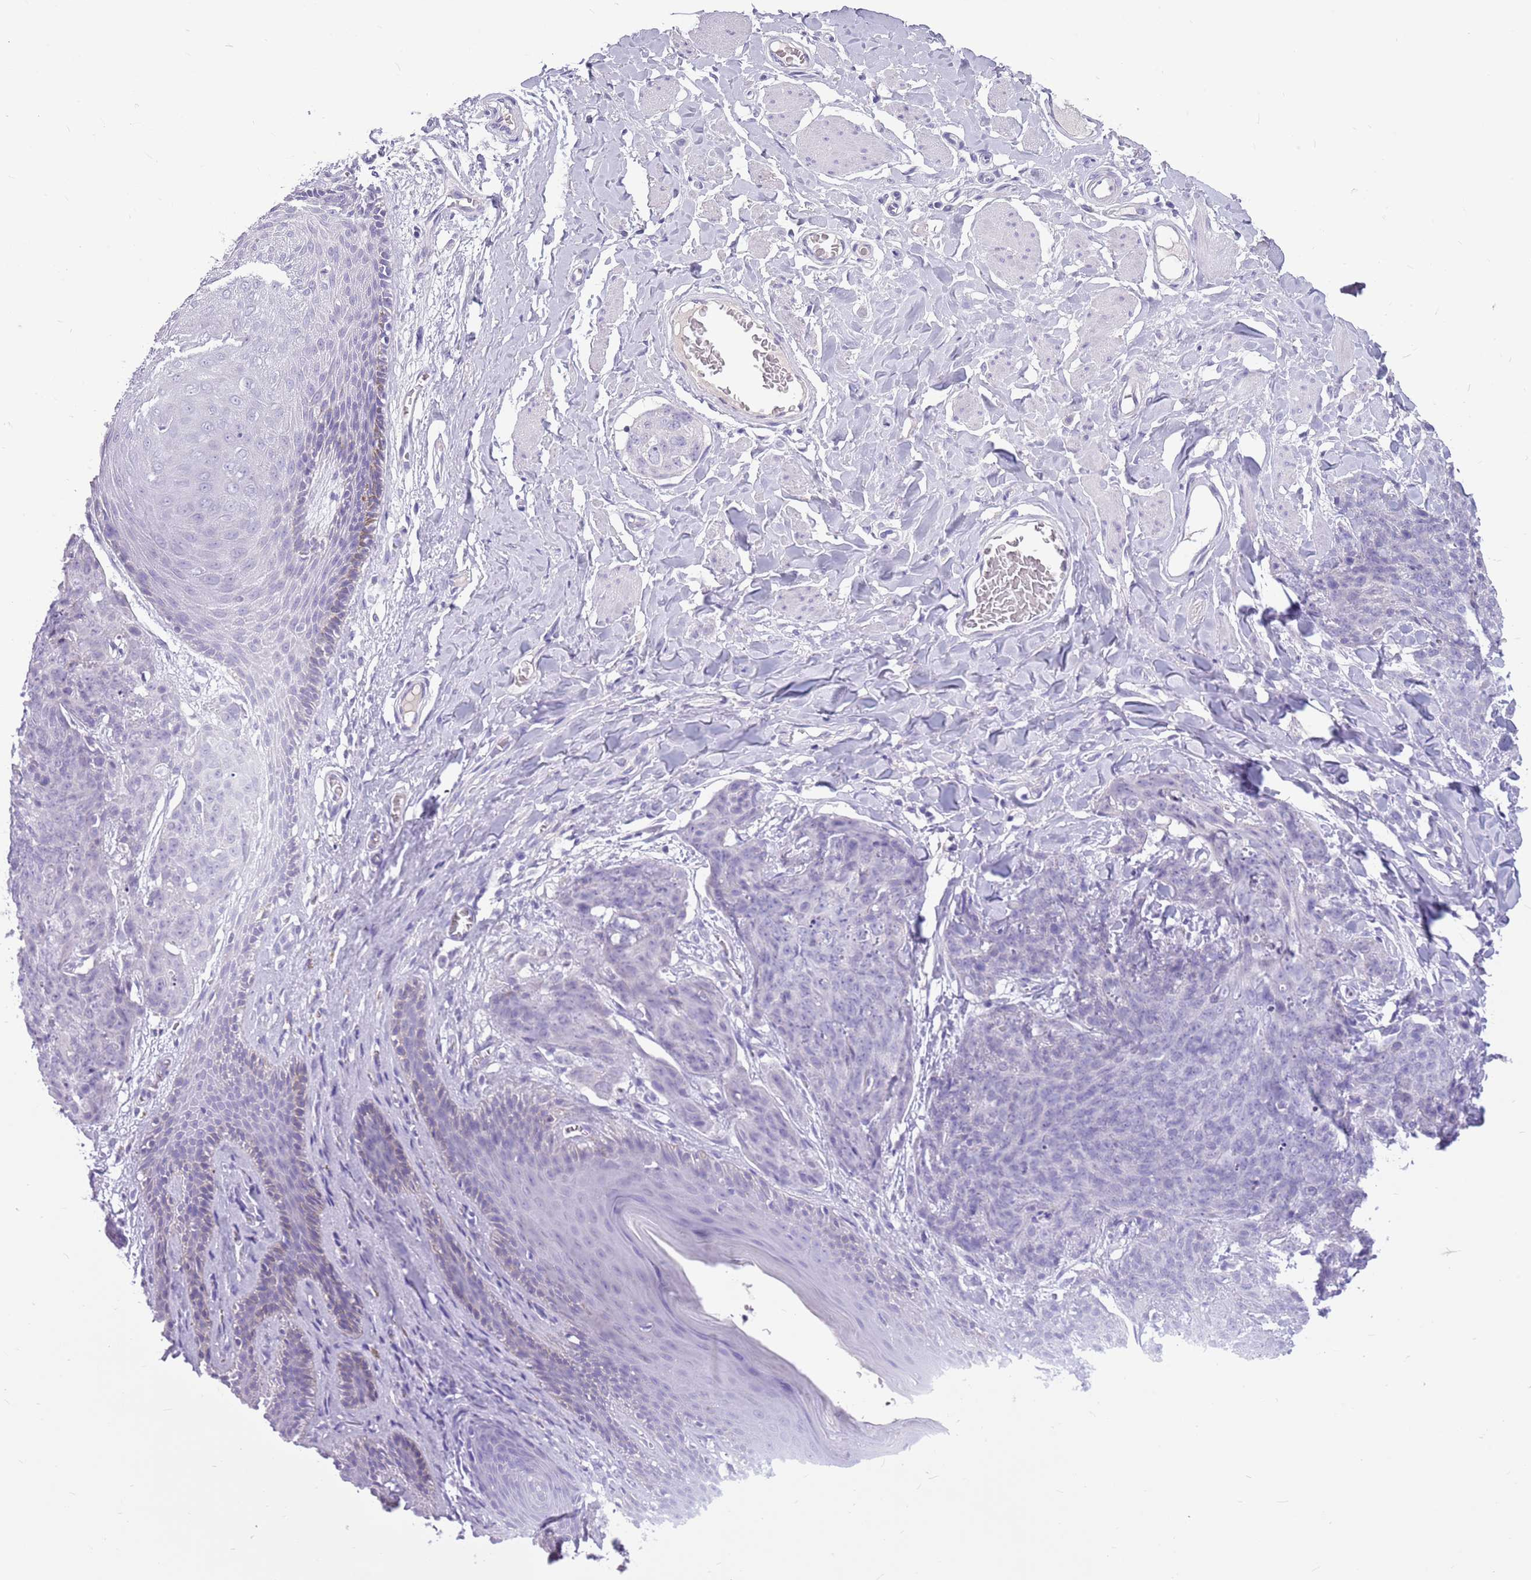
{"staining": {"intensity": "negative", "quantity": "none", "location": "none"}, "tissue": "skin cancer", "cell_type": "Tumor cells", "image_type": "cancer", "snomed": [{"axis": "morphology", "description": "Squamous cell carcinoma, NOS"}, {"axis": "topography", "description": "Skin"}, {"axis": "topography", "description": "Vulva"}], "caption": "This is an IHC photomicrograph of human skin squamous cell carcinoma. There is no expression in tumor cells.", "gene": "ZNF425", "patient": {"sex": "female", "age": 85}}